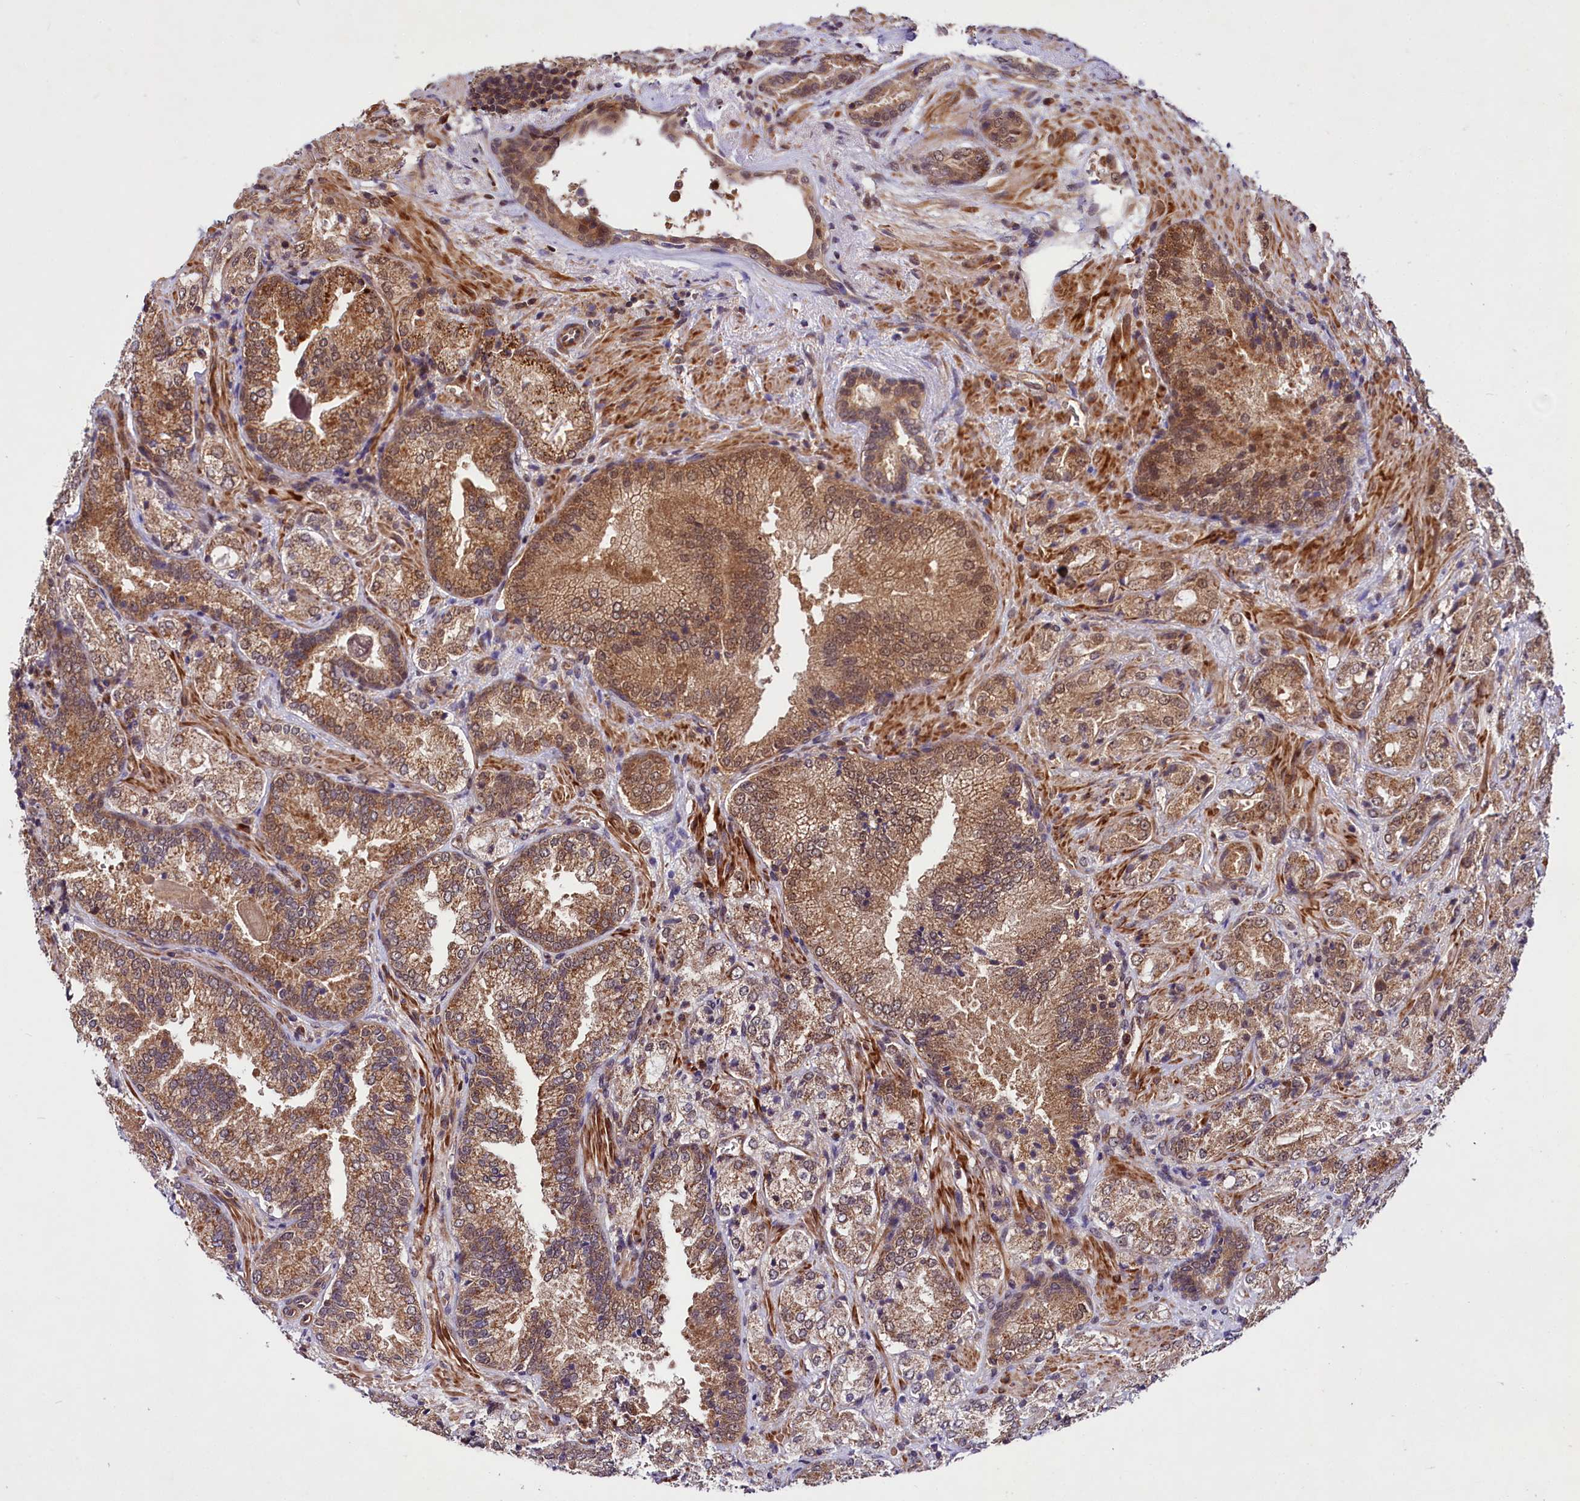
{"staining": {"intensity": "strong", "quantity": ">75%", "location": "cytoplasmic/membranous,nuclear"}, "tissue": "prostate cancer", "cell_type": "Tumor cells", "image_type": "cancer", "snomed": [{"axis": "morphology", "description": "Adenocarcinoma, Low grade"}, {"axis": "topography", "description": "Prostate"}], "caption": "A photomicrograph showing strong cytoplasmic/membranous and nuclear positivity in approximately >75% of tumor cells in prostate low-grade adenocarcinoma, as visualized by brown immunohistochemical staining.", "gene": "UBE3A", "patient": {"sex": "male", "age": 74}}